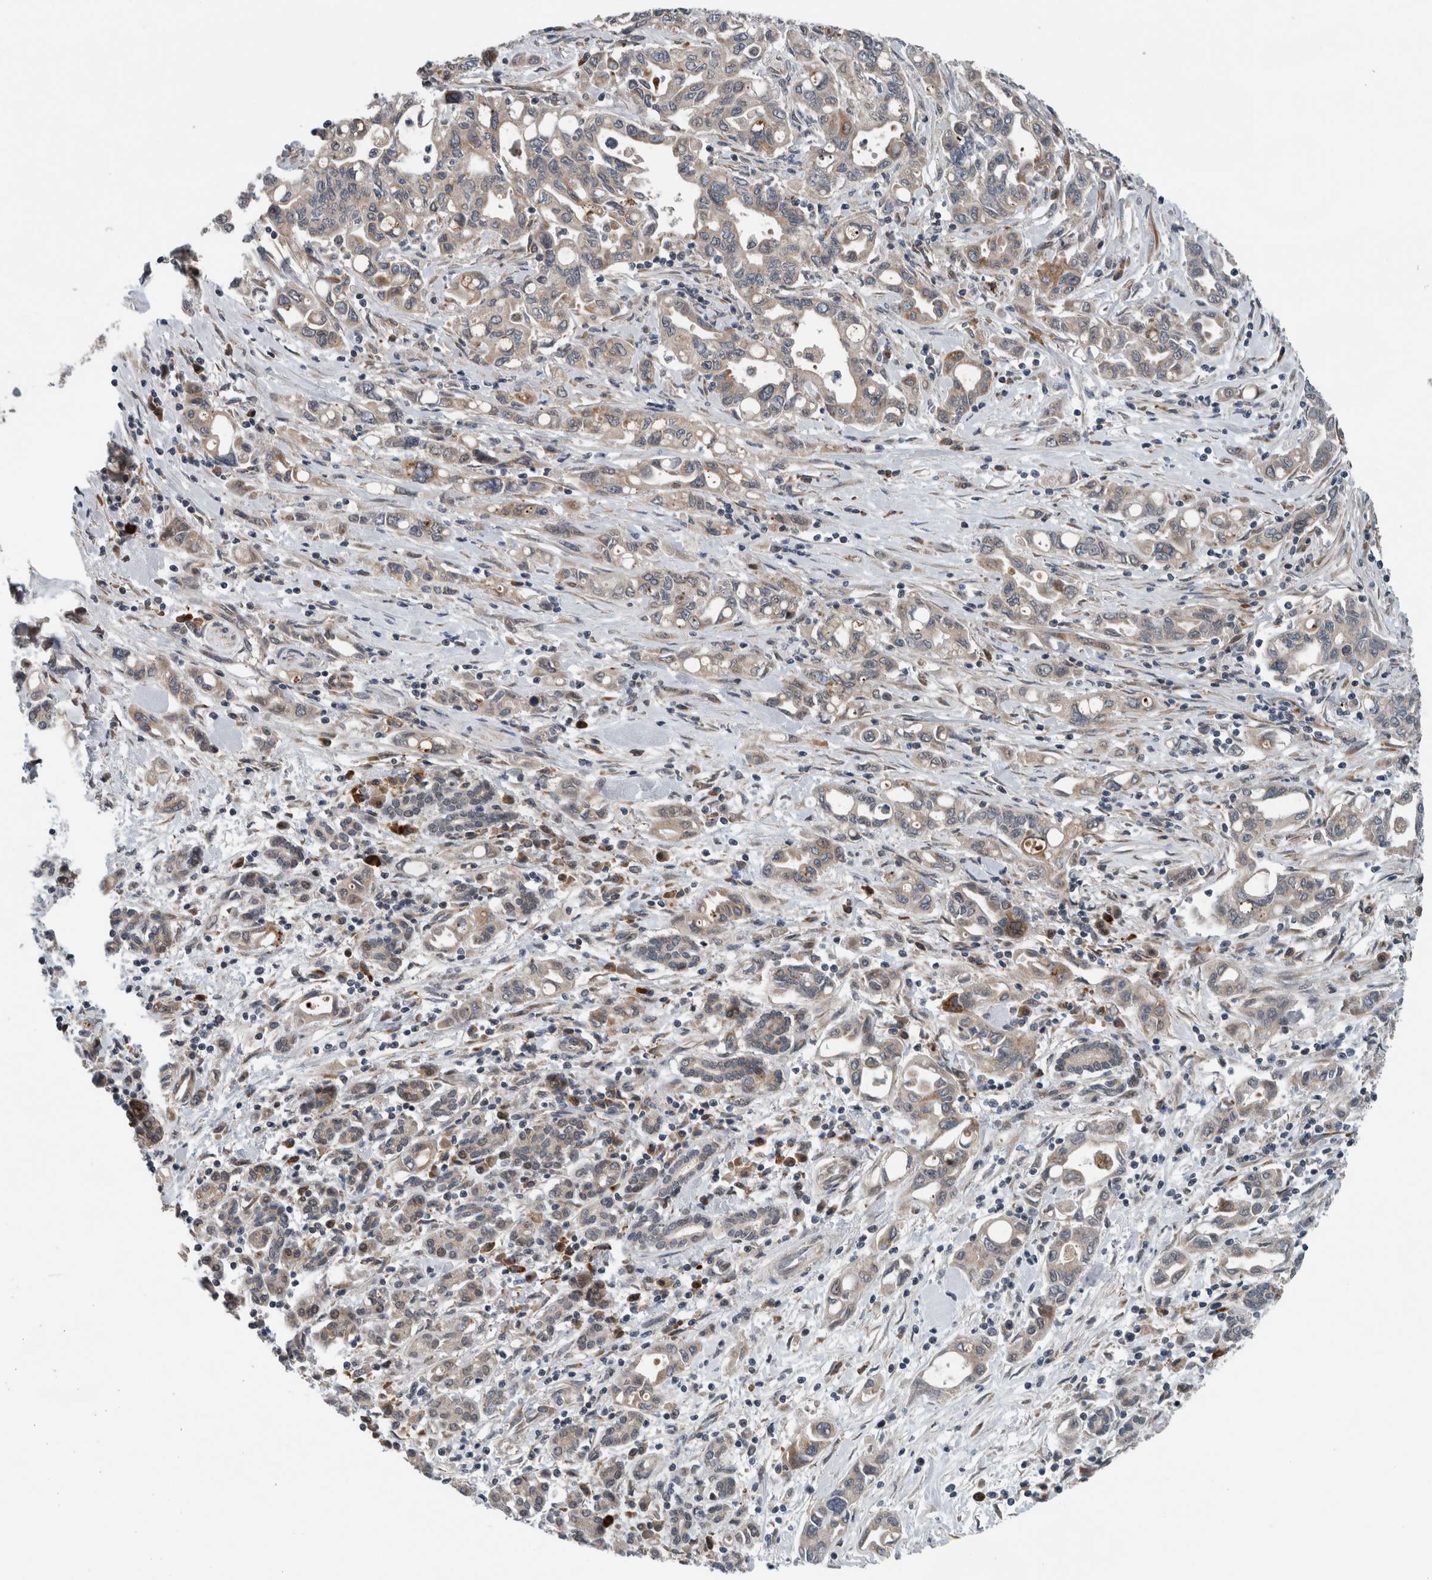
{"staining": {"intensity": "weak", "quantity": "25%-75%", "location": "cytoplasmic/membranous"}, "tissue": "pancreatic cancer", "cell_type": "Tumor cells", "image_type": "cancer", "snomed": [{"axis": "morphology", "description": "Adenocarcinoma, NOS"}, {"axis": "topography", "description": "Pancreas"}], "caption": "Immunohistochemical staining of human adenocarcinoma (pancreatic) displays weak cytoplasmic/membranous protein expression in about 25%-75% of tumor cells.", "gene": "GBA2", "patient": {"sex": "female", "age": 57}}